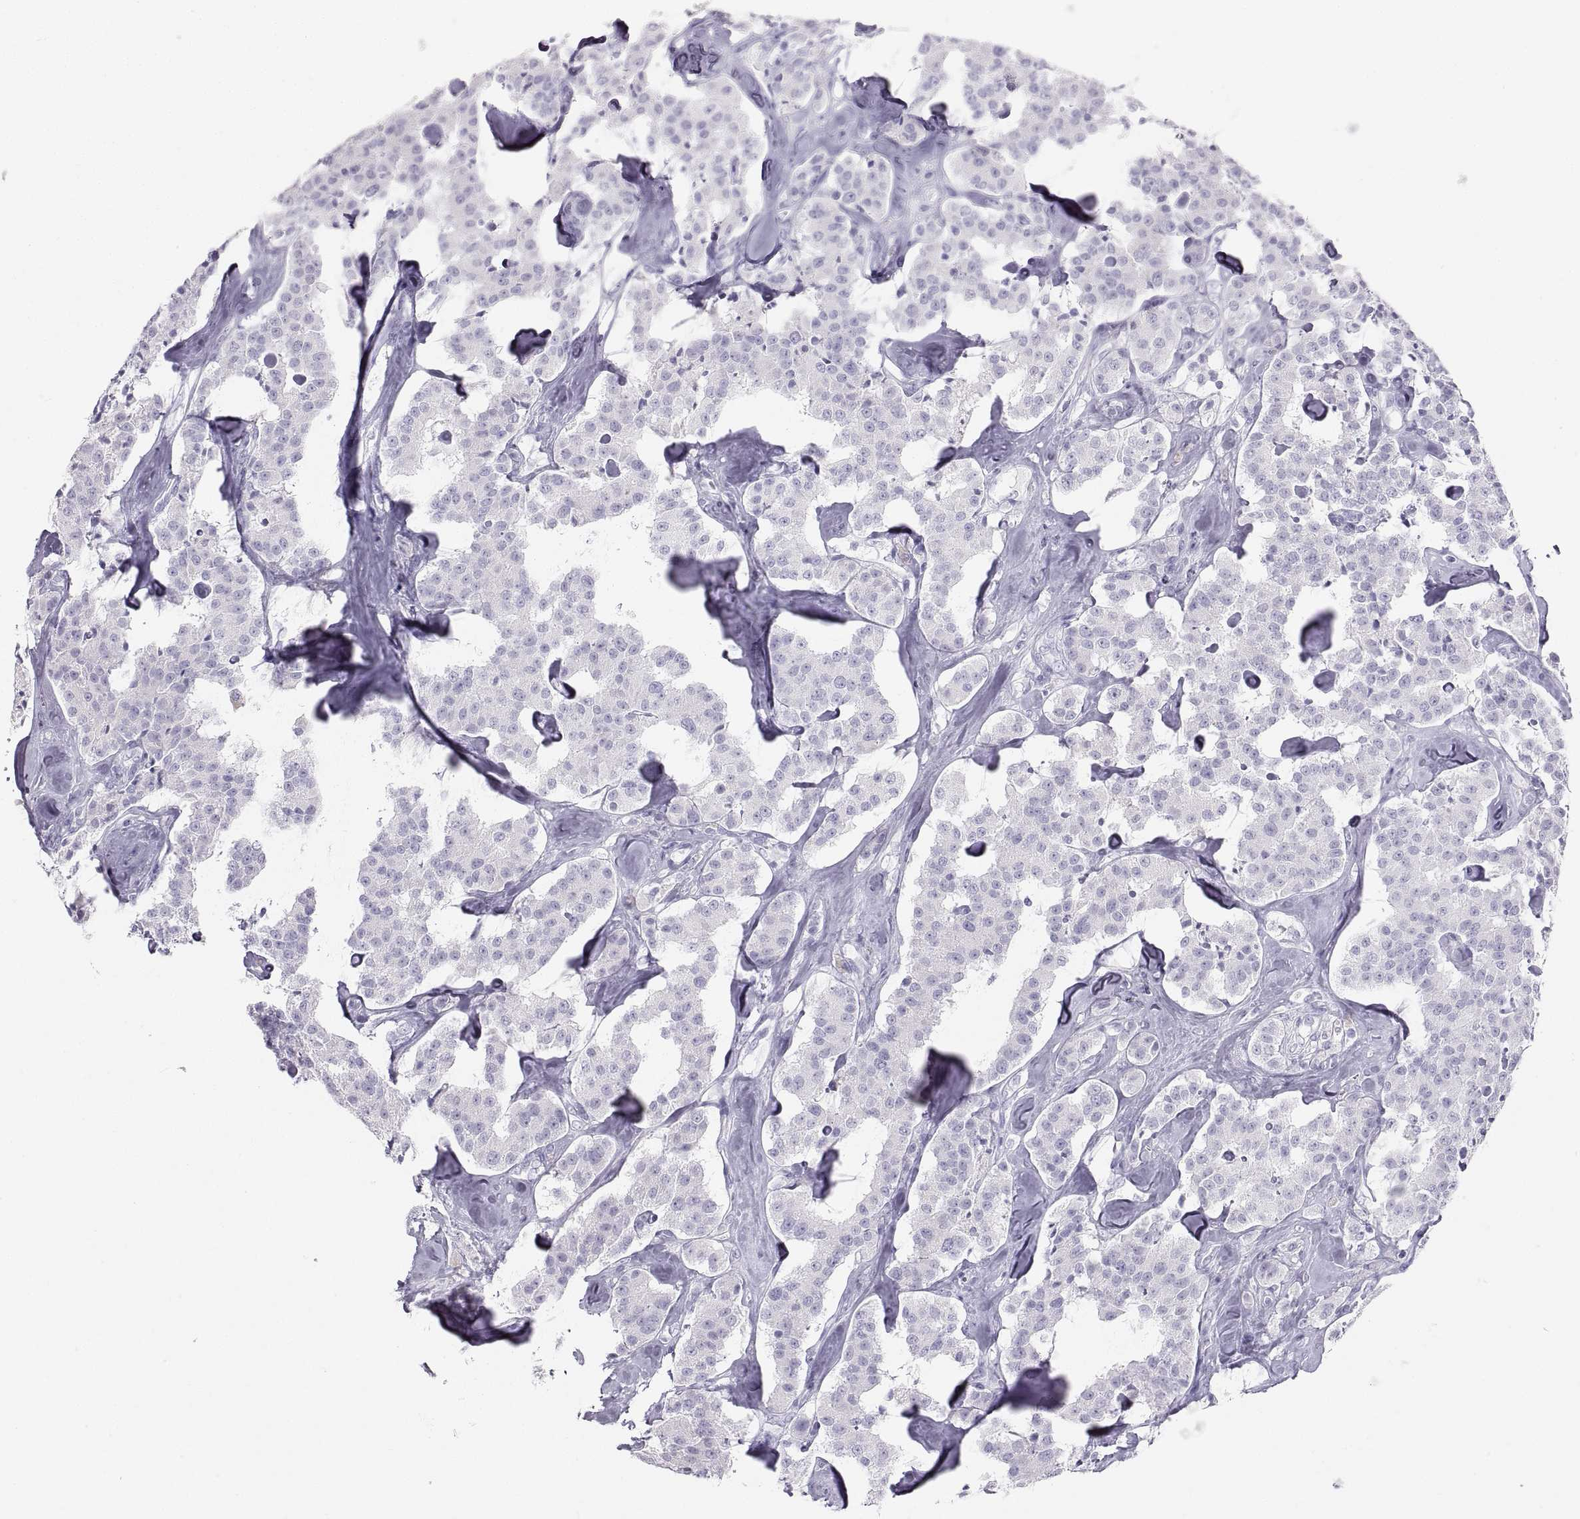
{"staining": {"intensity": "negative", "quantity": "none", "location": "none"}, "tissue": "carcinoid", "cell_type": "Tumor cells", "image_type": "cancer", "snomed": [{"axis": "morphology", "description": "Carcinoid, malignant, NOS"}, {"axis": "topography", "description": "Pancreas"}], "caption": "DAB (3,3'-diaminobenzidine) immunohistochemical staining of human carcinoid demonstrates no significant positivity in tumor cells. The staining is performed using DAB (3,3'-diaminobenzidine) brown chromogen with nuclei counter-stained in using hematoxylin.", "gene": "SEMG1", "patient": {"sex": "male", "age": 41}}